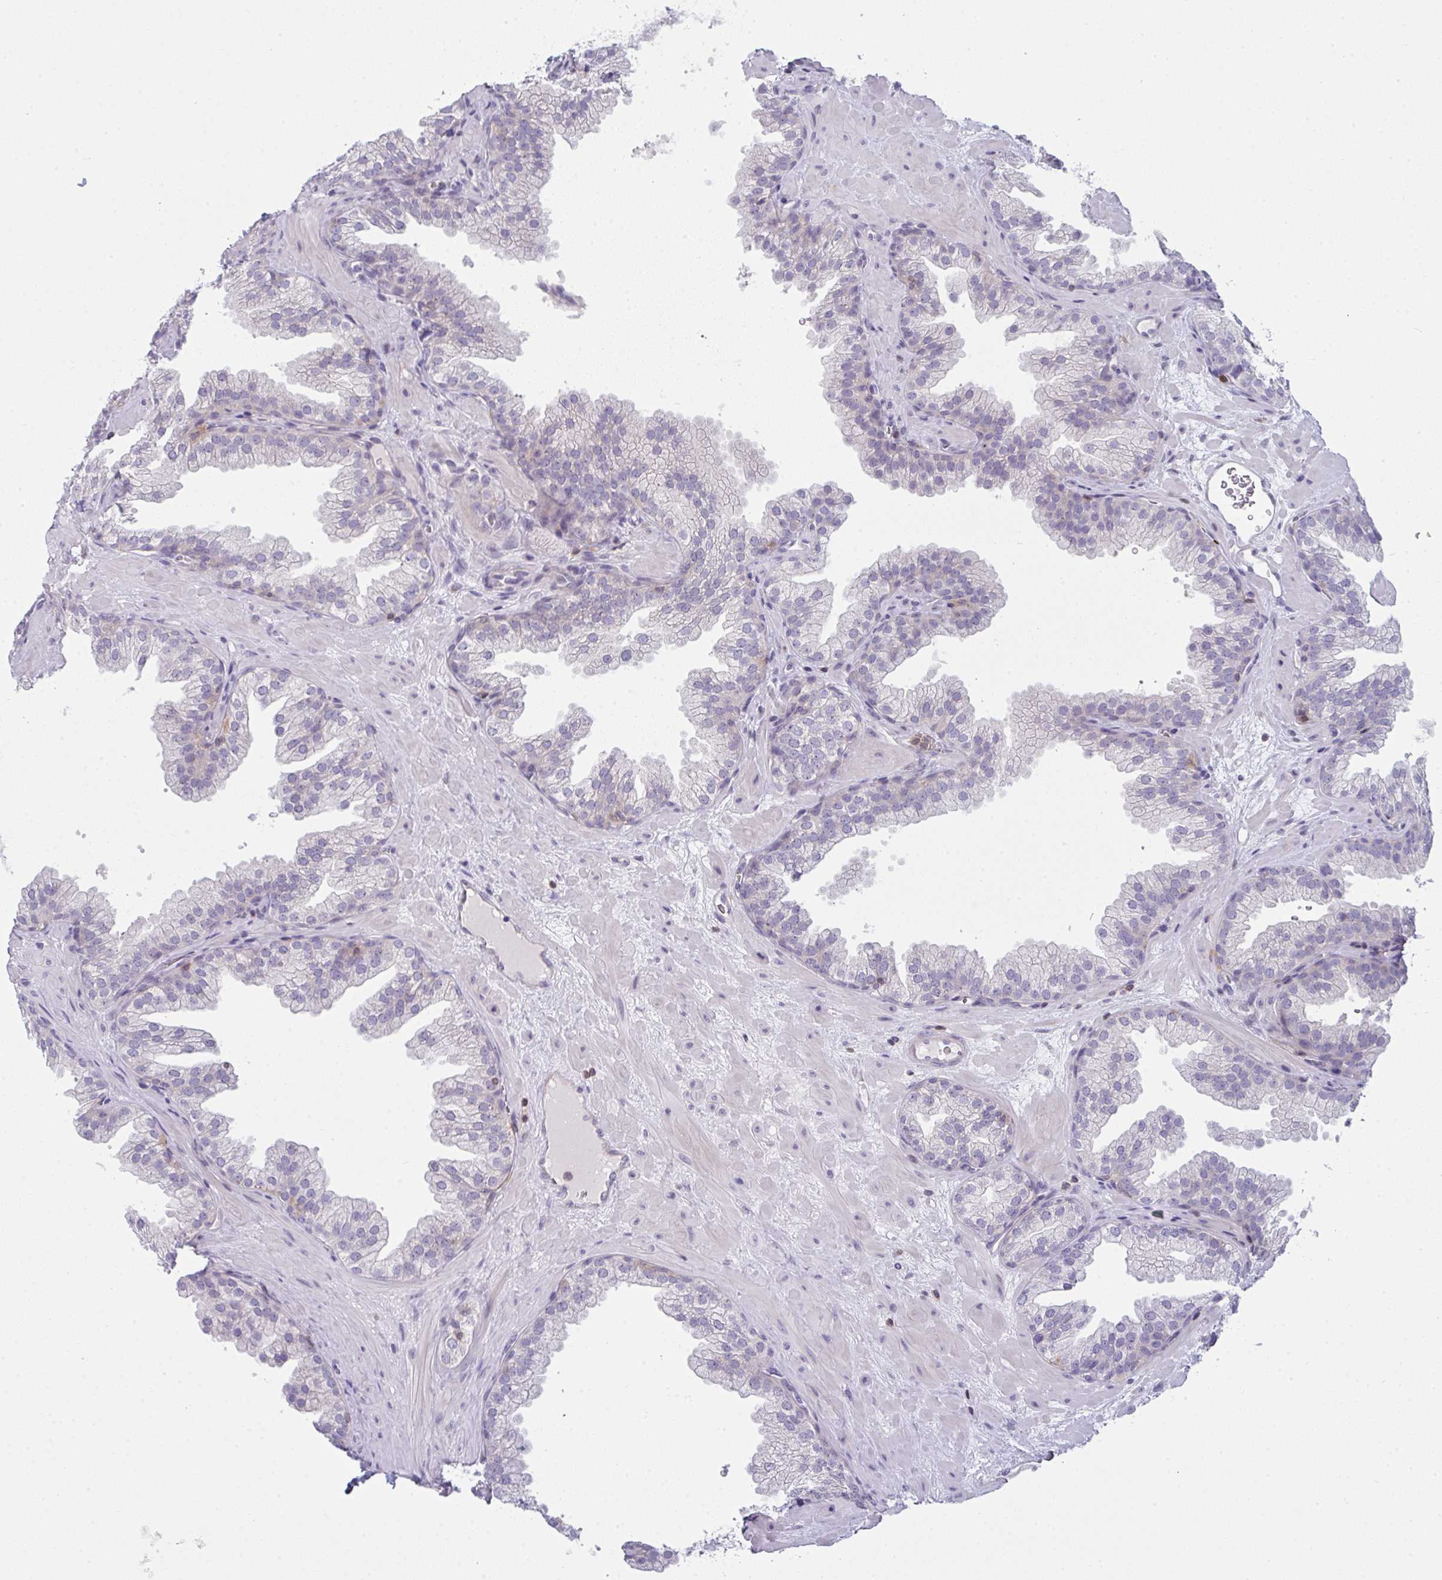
{"staining": {"intensity": "negative", "quantity": "none", "location": "none"}, "tissue": "prostate", "cell_type": "Glandular cells", "image_type": "normal", "snomed": [{"axis": "morphology", "description": "Normal tissue, NOS"}, {"axis": "topography", "description": "Prostate"}], "caption": "A micrograph of prostate stained for a protein reveals no brown staining in glandular cells.", "gene": "CD80", "patient": {"sex": "male", "age": 37}}